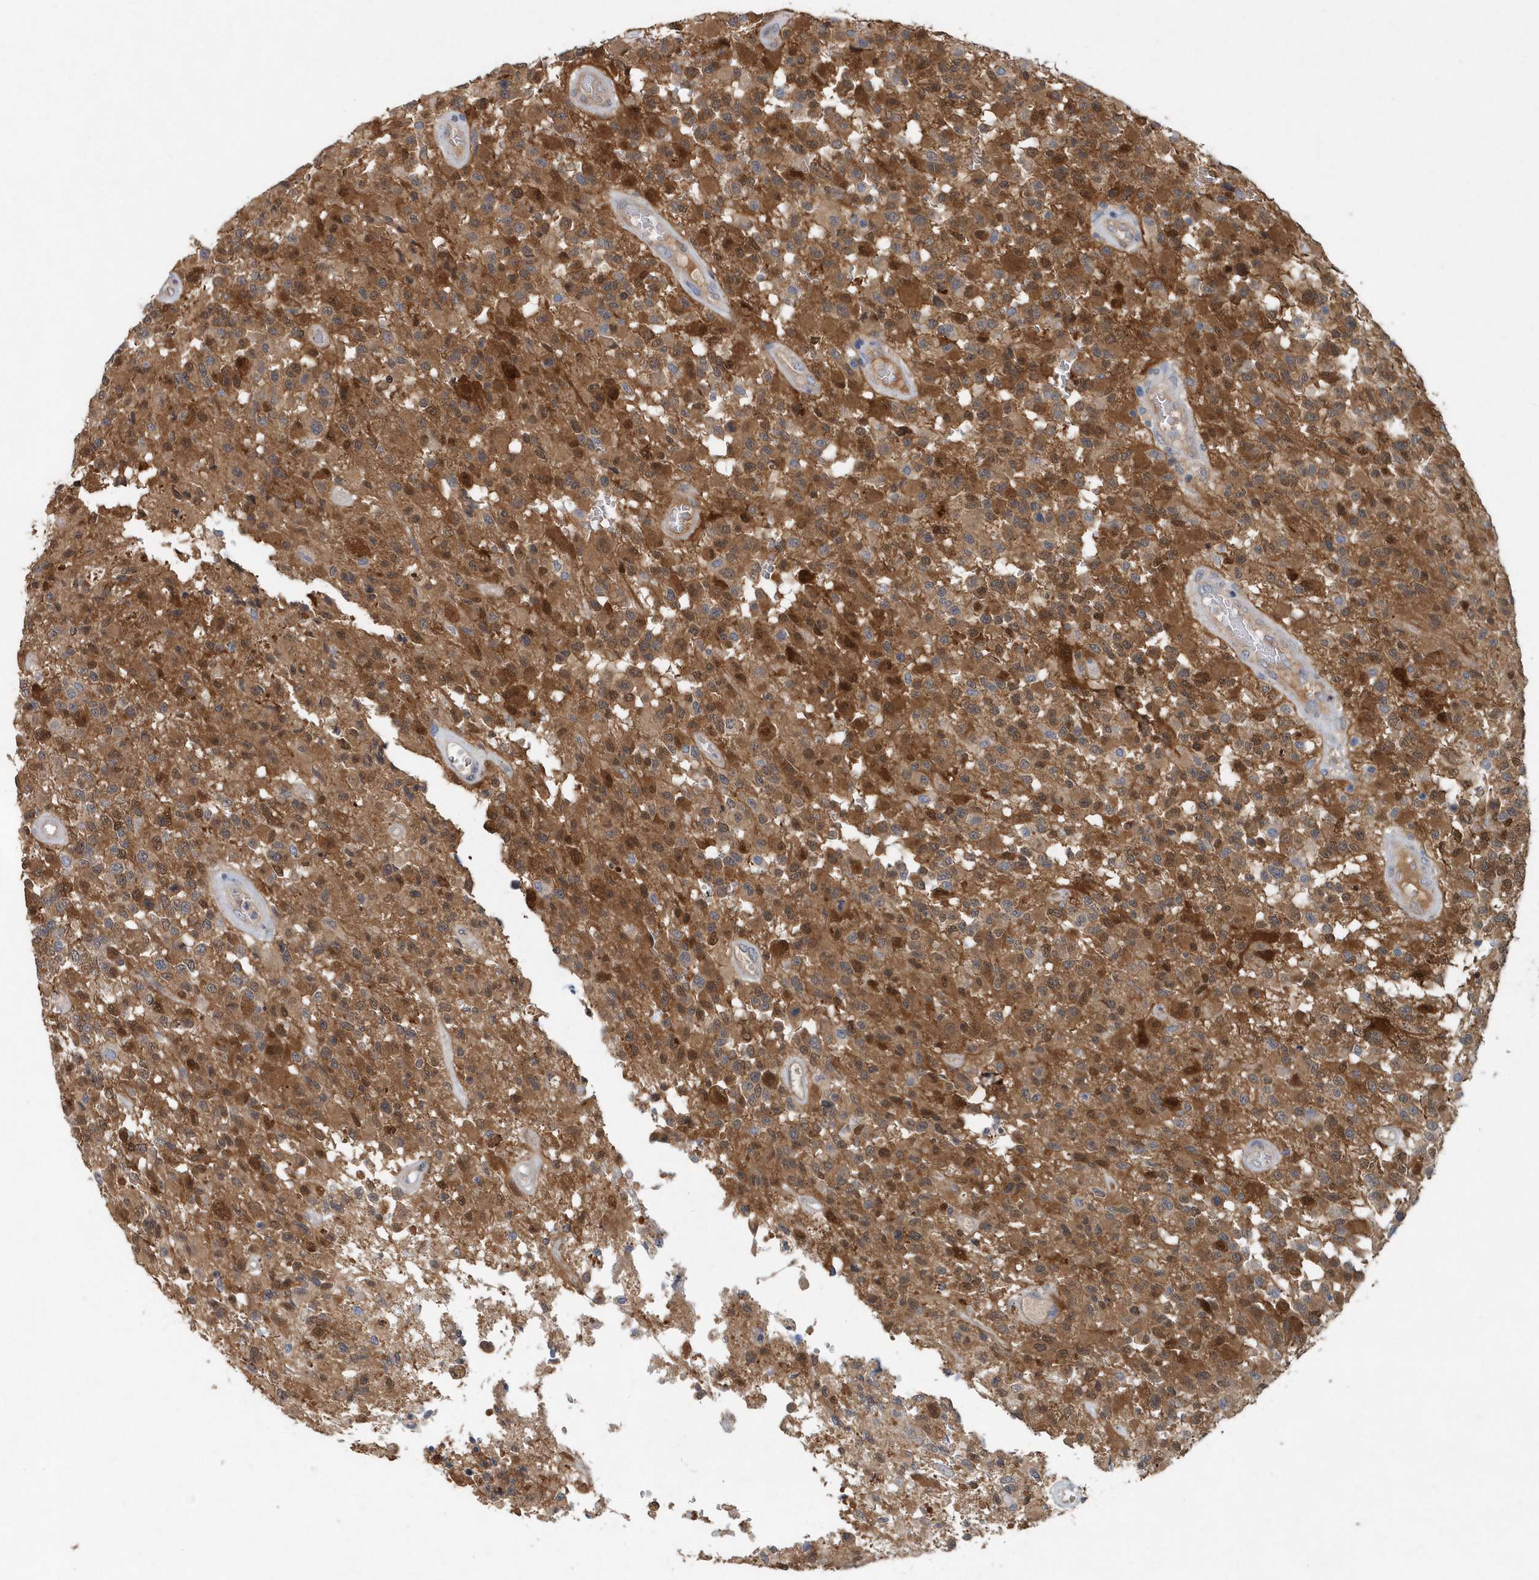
{"staining": {"intensity": "weak", "quantity": "25%-75%", "location": "cytoplasmic/membranous"}, "tissue": "glioma", "cell_type": "Tumor cells", "image_type": "cancer", "snomed": [{"axis": "morphology", "description": "Glioma, malignant, High grade"}, {"axis": "morphology", "description": "Glioblastoma, NOS"}, {"axis": "topography", "description": "Brain"}], "caption": "A brown stain labels weak cytoplasmic/membranous staining of a protein in human glioma tumor cells.", "gene": "PFN2", "patient": {"sex": "male", "age": 60}}